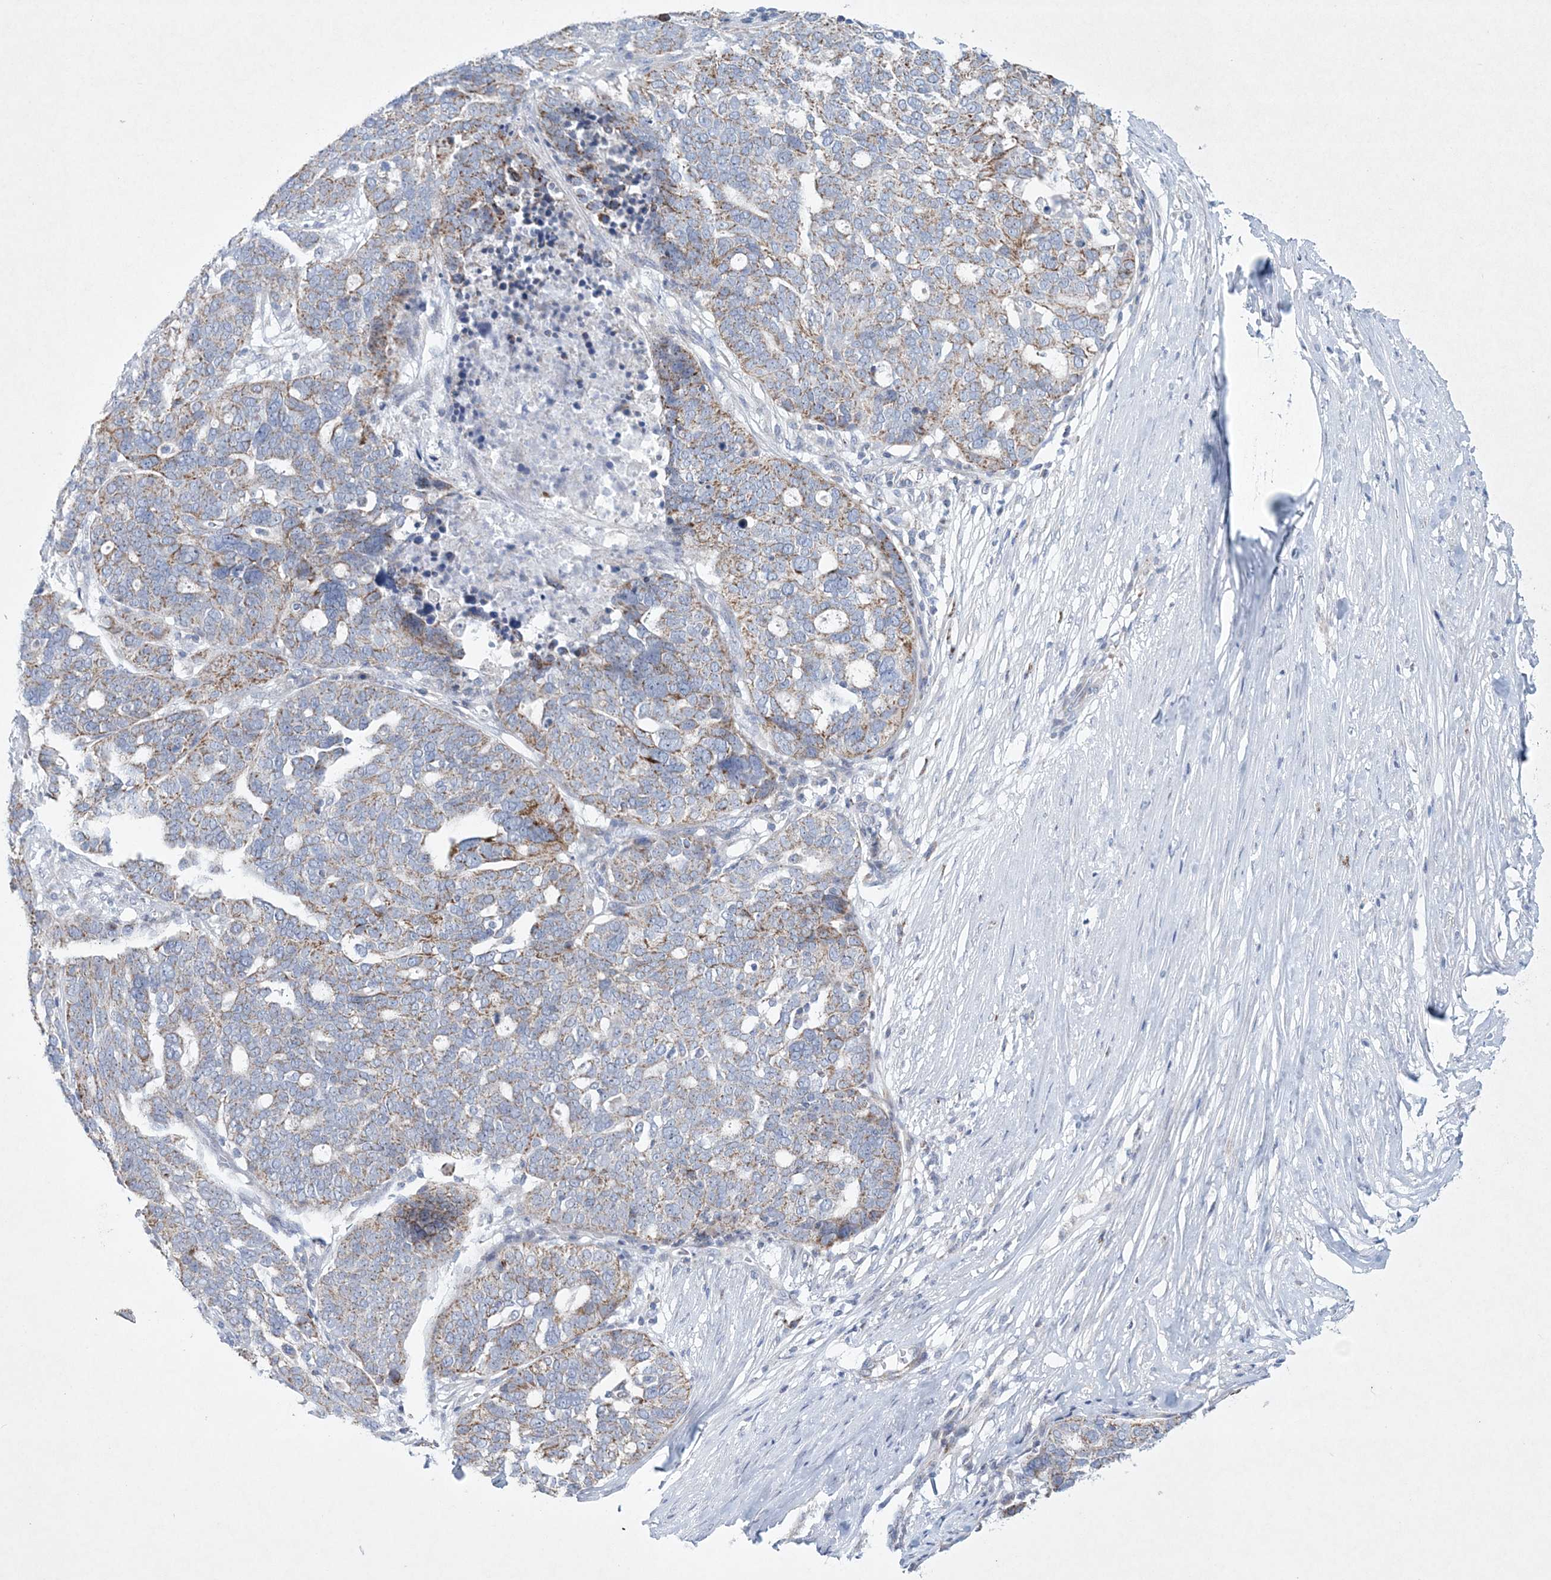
{"staining": {"intensity": "moderate", "quantity": ">75%", "location": "cytoplasmic/membranous"}, "tissue": "ovarian cancer", "cell_type": "Tumor cells", "image_type": "cancer", "snomed": [{"axis": "morphology", "description": "Cystadenocarcinoma, serous, NOS"}, {"axis": "topography", "description": "Ovary"}], "caption": "Brown immunohistochemical staining in ovarian cancer (serous cystadenocarcinoma) shows moderate cytoplasmic/membranous staining in about >75% of tumor cells. (DAB (3,3'-diaminobenzidine) IHC with brightfield microscopy, high magnification).", "gene": "CES4A", "patient": {"sex": "female", "age": 59}}